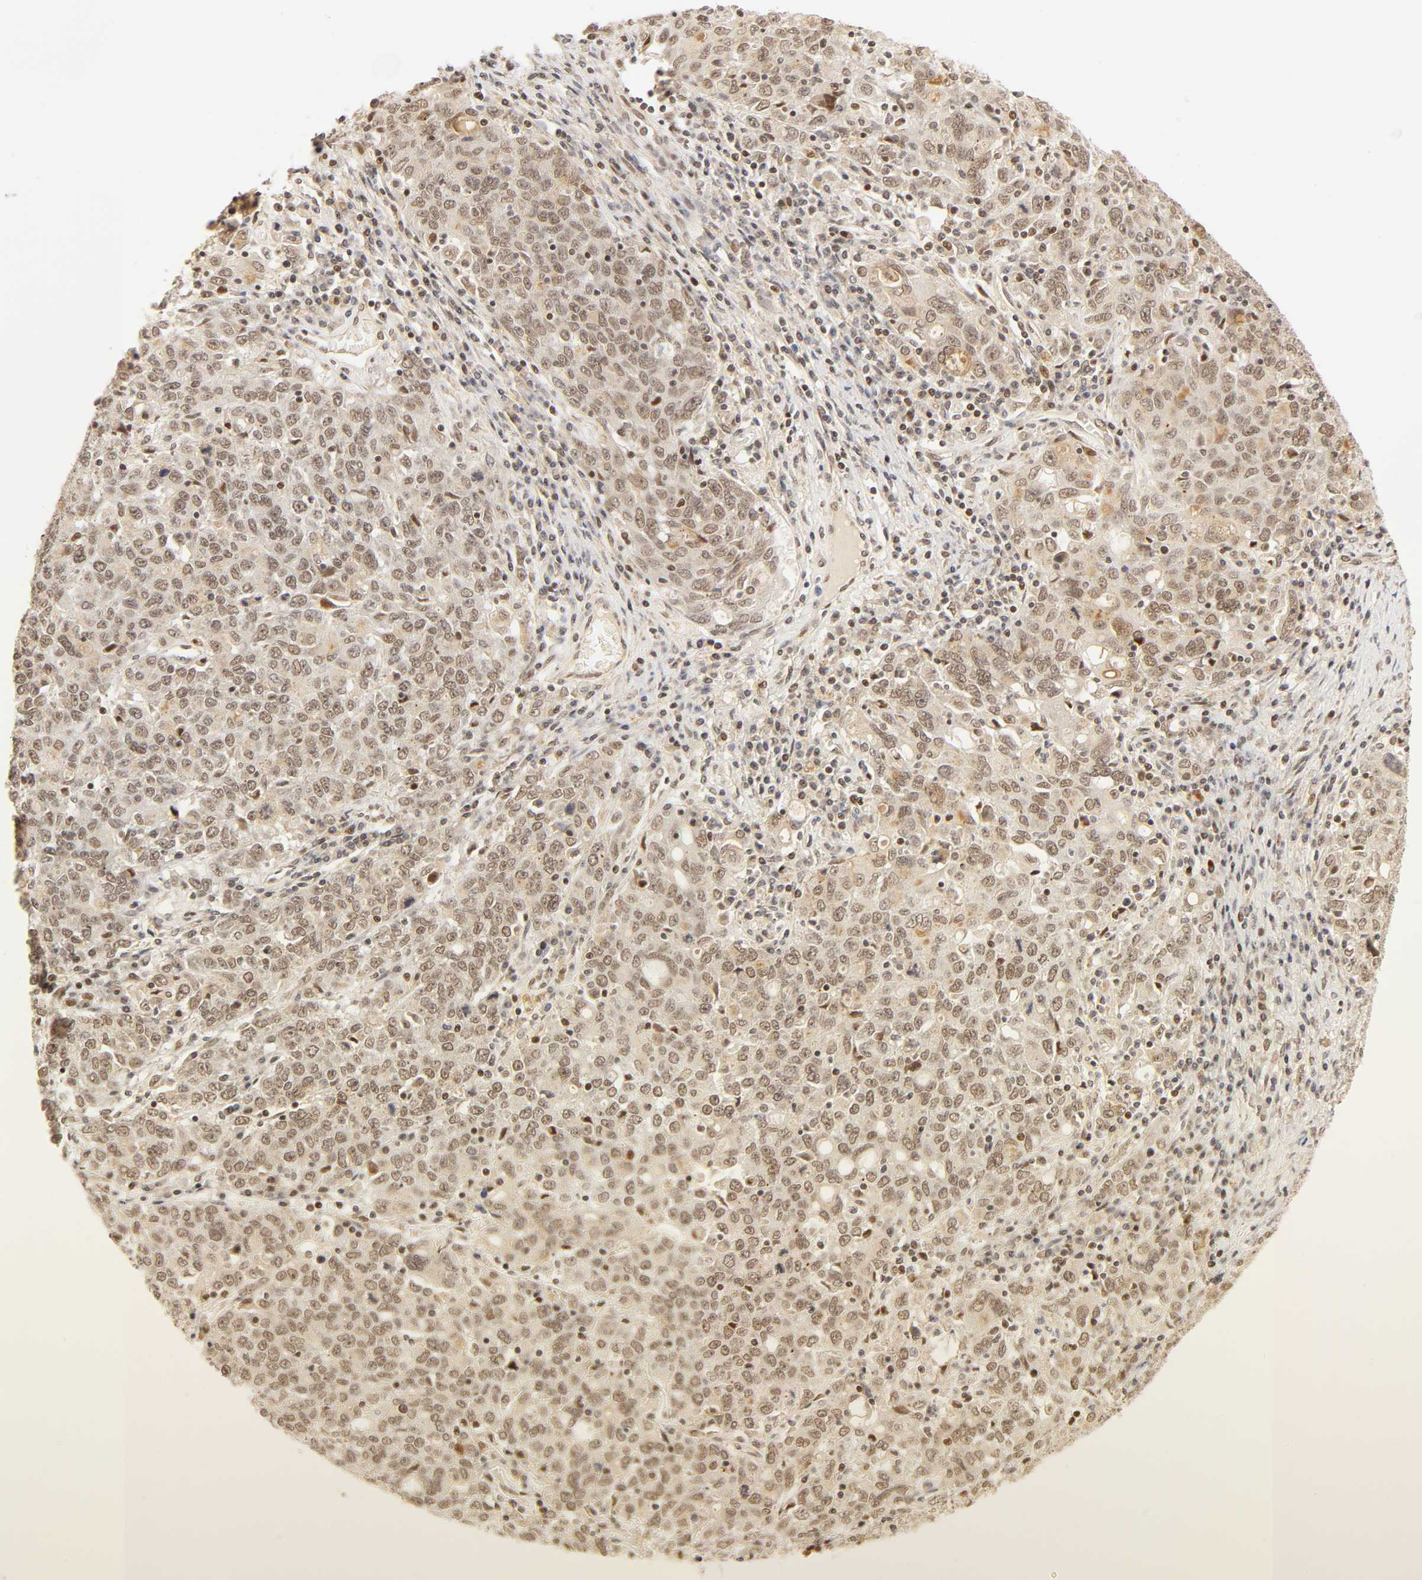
{"staining": {"intensity": "moderate", "quantity": "25%-75%", "location": "cytoplasmic/membranous,nuclear"}, "tissue": "ovarian cancer", "cell_type": "Tumor cells", "image_type": "cancer", "snomed": [{"axis": "morphology", "description": "Carcinoma, endometroid"}, {"axis": "topography", "description": "Ovary"}], "caption": "Immunohistochemistry of ovarian cancer shows medium levels of moderate cytoplasmic/membranous and nuclear positivity in about 25%-75% of tumor cells.", "gene": "TAF10", "patient": {"sex": "female", "age": 62}}